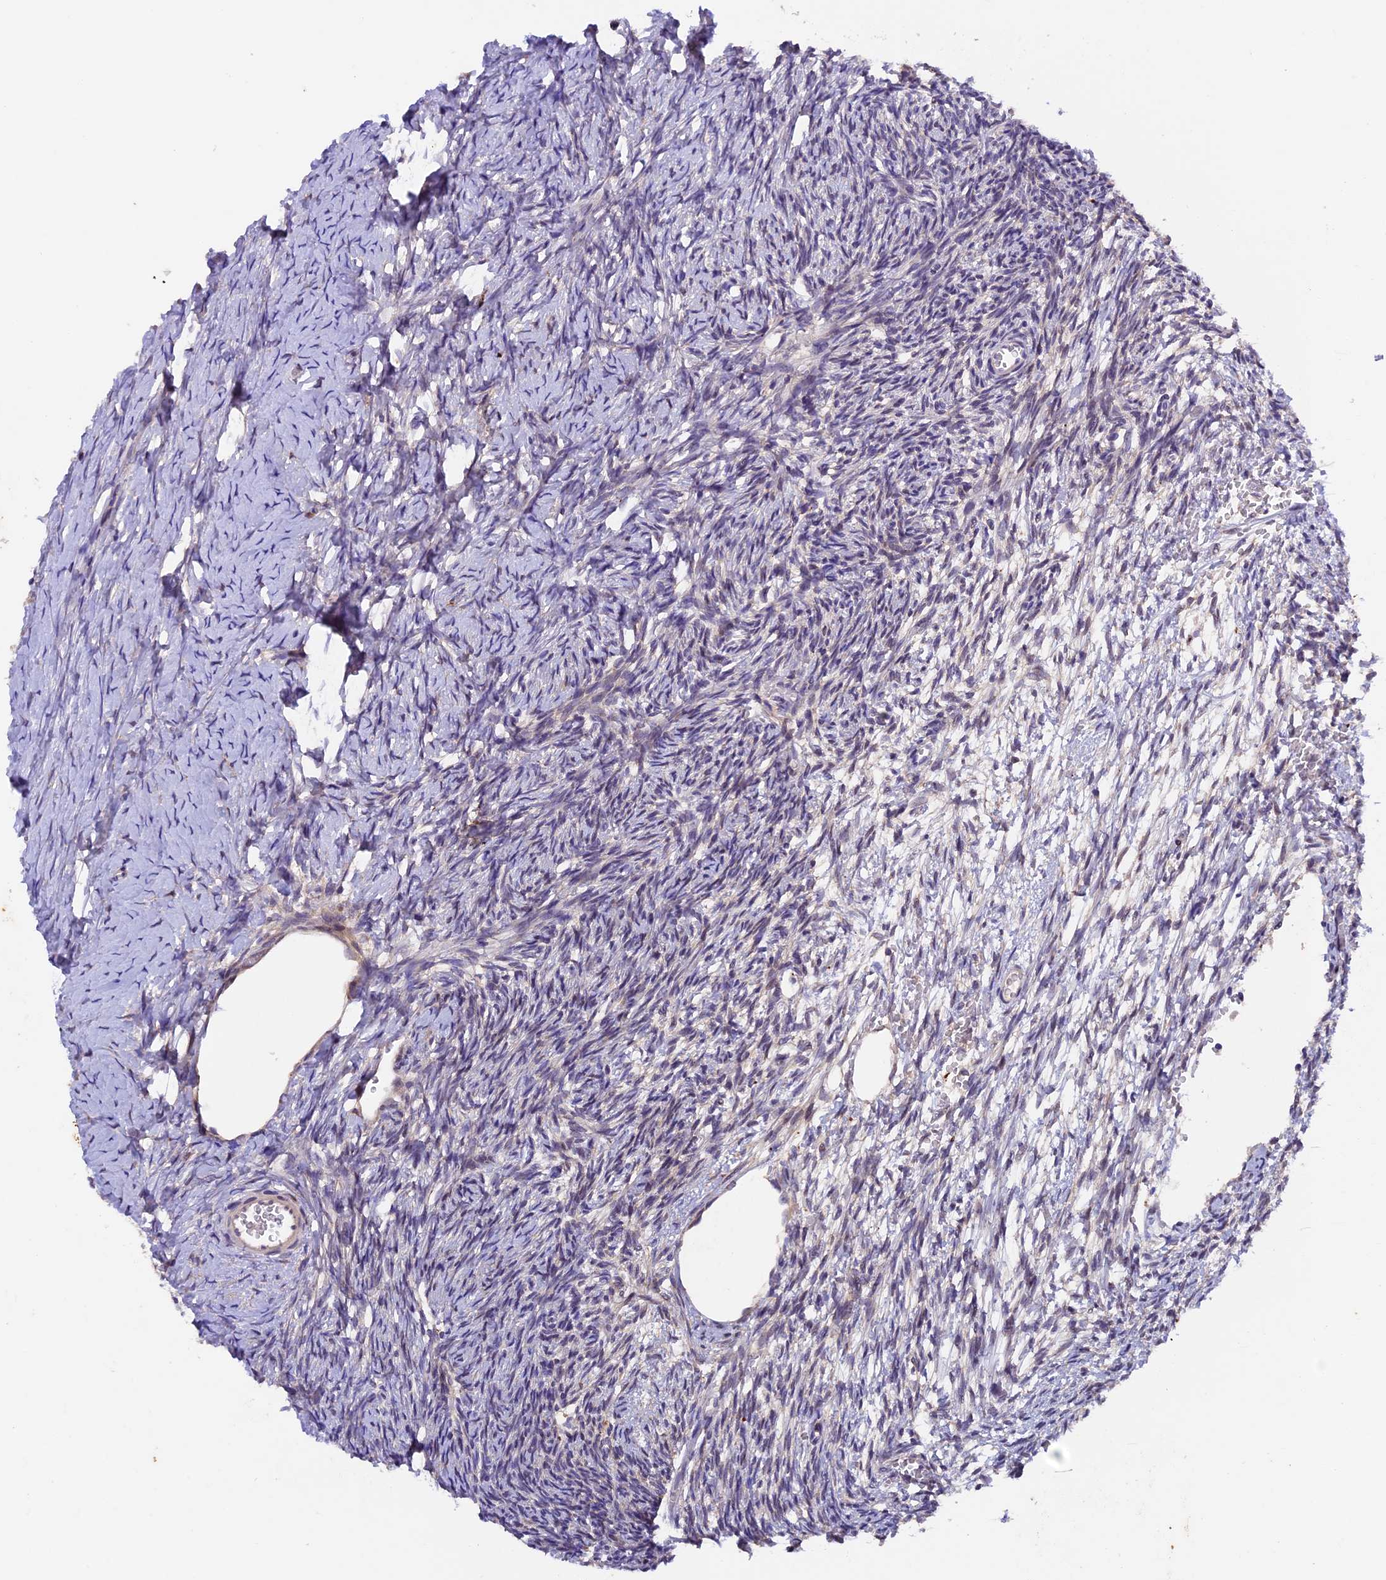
{"staining": {"intensity": "negative", "quantity": "none", "location": "none"}, "tissue": "ovary", "cell_type": "Ovarian stroma cells", "image_type": "normal", "snomed": [{"axis": "morphology", "description": "Normal tissue, NOS"}, {"axis": "topography", "description": "Ovary"}], "caption": "High magnification brightfield microscopy of unremarkable ovary stained with DAB (3,3'-diaminobenzidine) (brown) and counterstained with hematoxylin (blue): ovarian stroma cells show no significant expression. The staining is performed using DAB (3,3'-diaminobenzidine) brown chromogen with nuclei counter-stained in using hematoxylin.", "gene": "NCK2", "patient": {"sex": "female", "age": 39}}